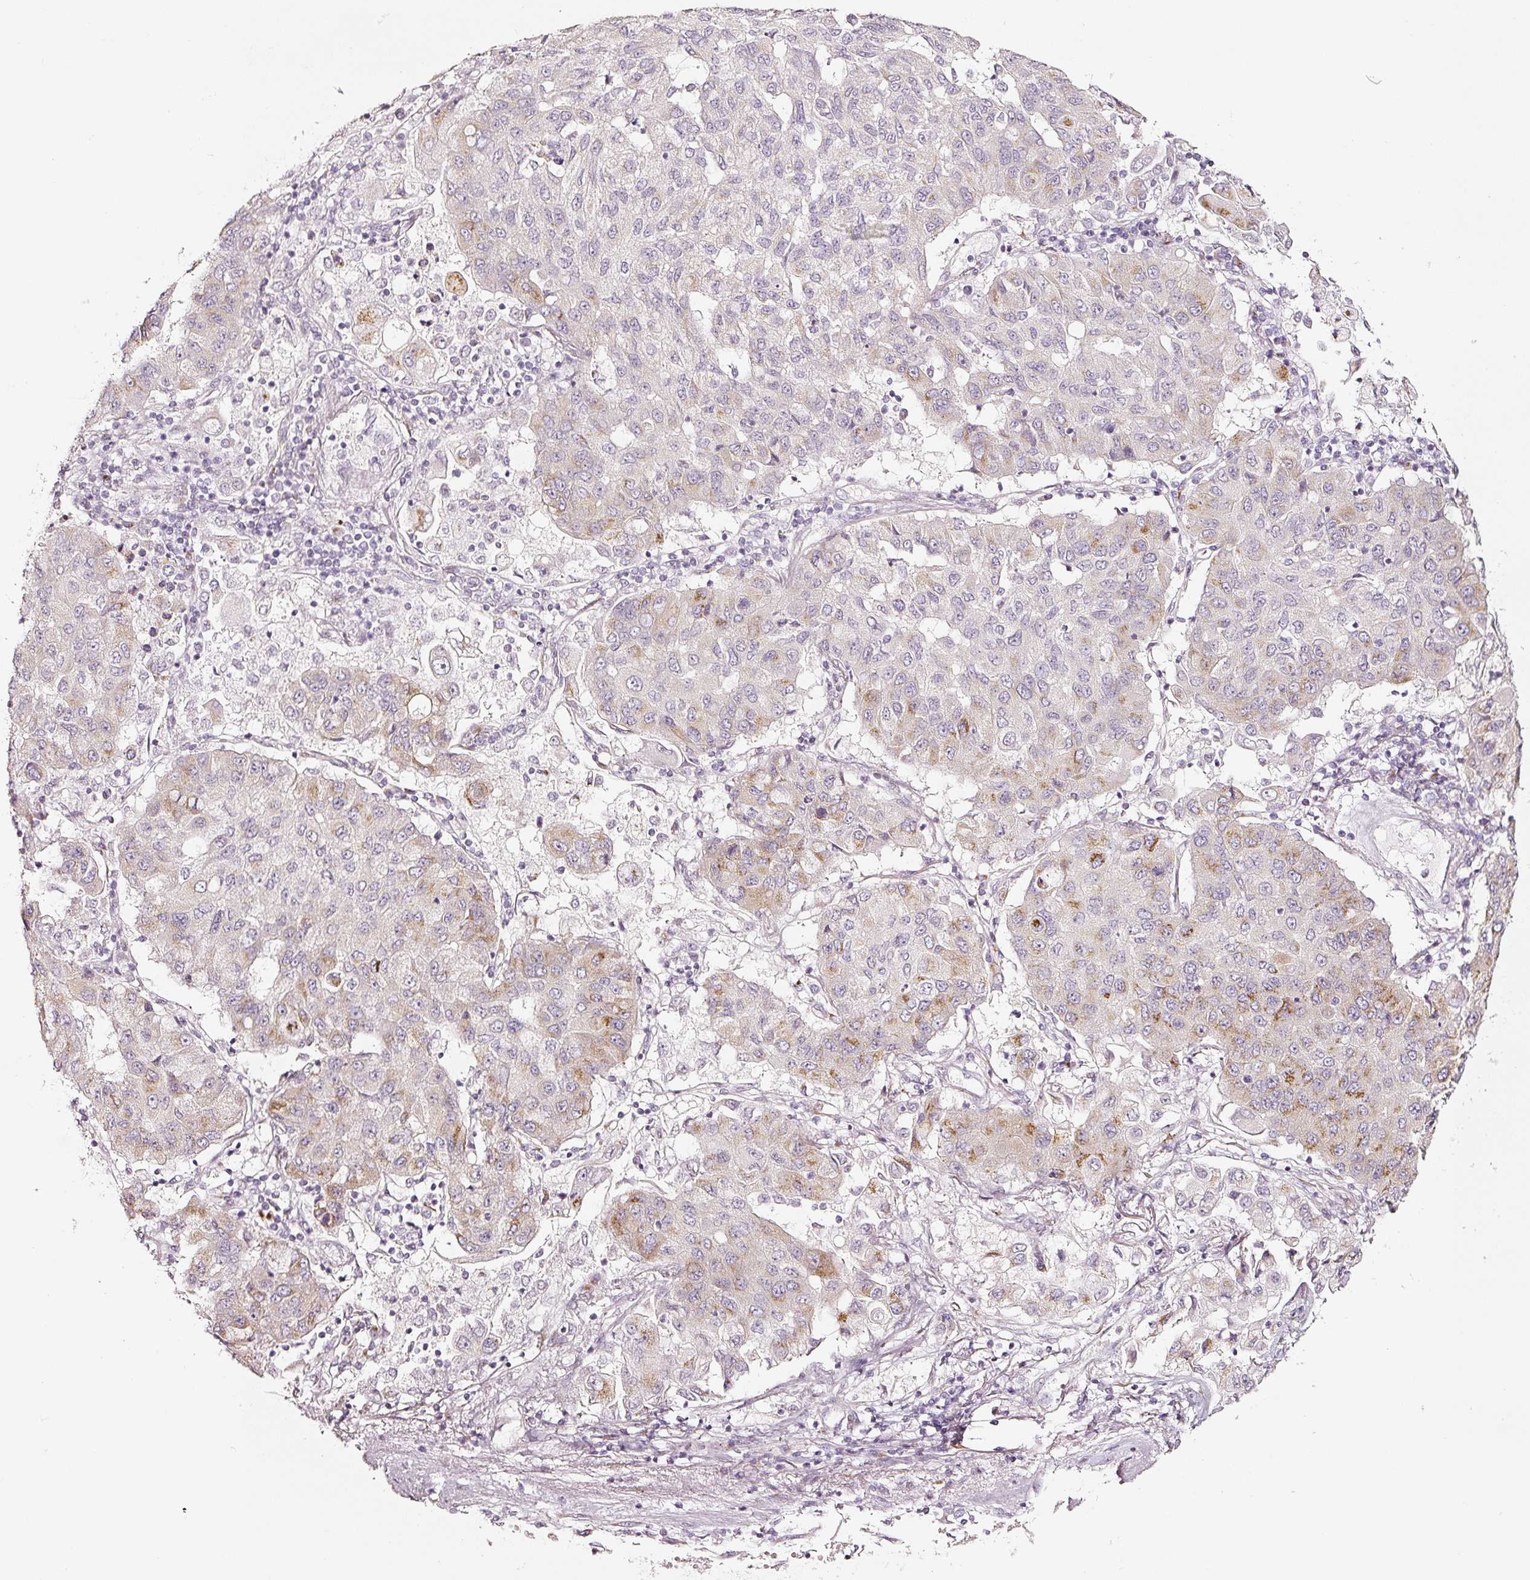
{"staining": {"intensity": "moderate", "quantity": "<25%", "location": "cytoplasmic/membranous"}, "tissue": "lung cancer", "cell_type": "Tumor cells", "image_type": "cancer", "snomed": [{"axis": "morphology", "description": "Squamous cell carcinoma, NOS"}, {"axis": "topography", "description": "Lung"}], "caption": "Protein staining by immunohistochemistry (IHC) demonstrates moderate cytoplasmic/membranous expression in about <25% of tumor cells in squamous cell carcinoma (lung).", "gene": "SDF4", "patient": {"sex": "male", "age": 74}}